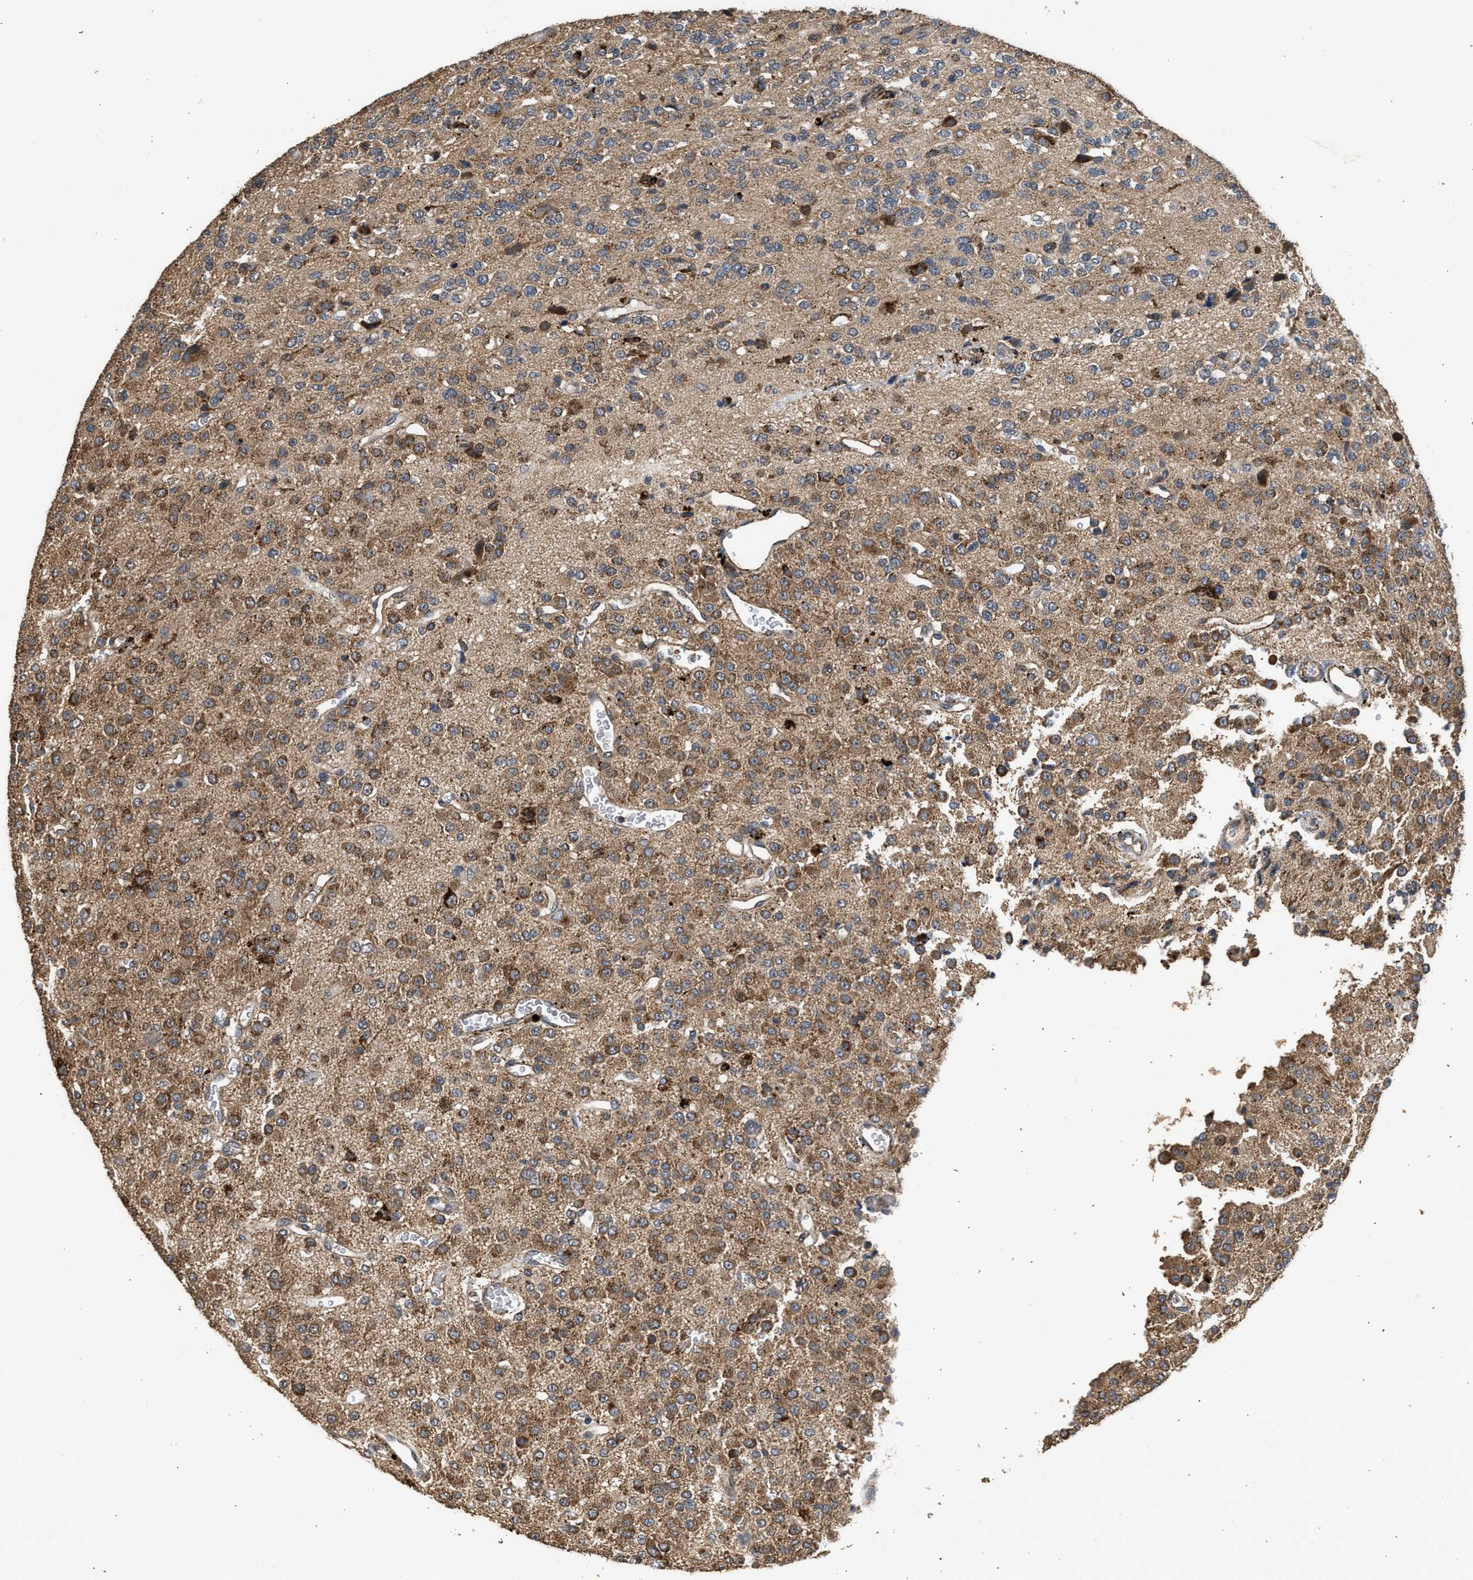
{"staining": {"intensity": "moderate", "quantity": ">75%", "location": "cytoplasmic/membranous"}, "tissue": "glioma", "cell_type": "Tumor cells", "image_type": "cancer", "snomed": [{"axis": "morphology", "description": "Glioma, malignant, Low grade"}, {"axis": "topography", "description": "Brain"}], "caption": "Human malignant low-grade glioma stained for a protein (brown) shows moderate cytoplasmic/membranous positive positivity in approximately >75% of tumor cells.", "gene": "CTSV", "patient": {"sex": "male", "age": 38}}